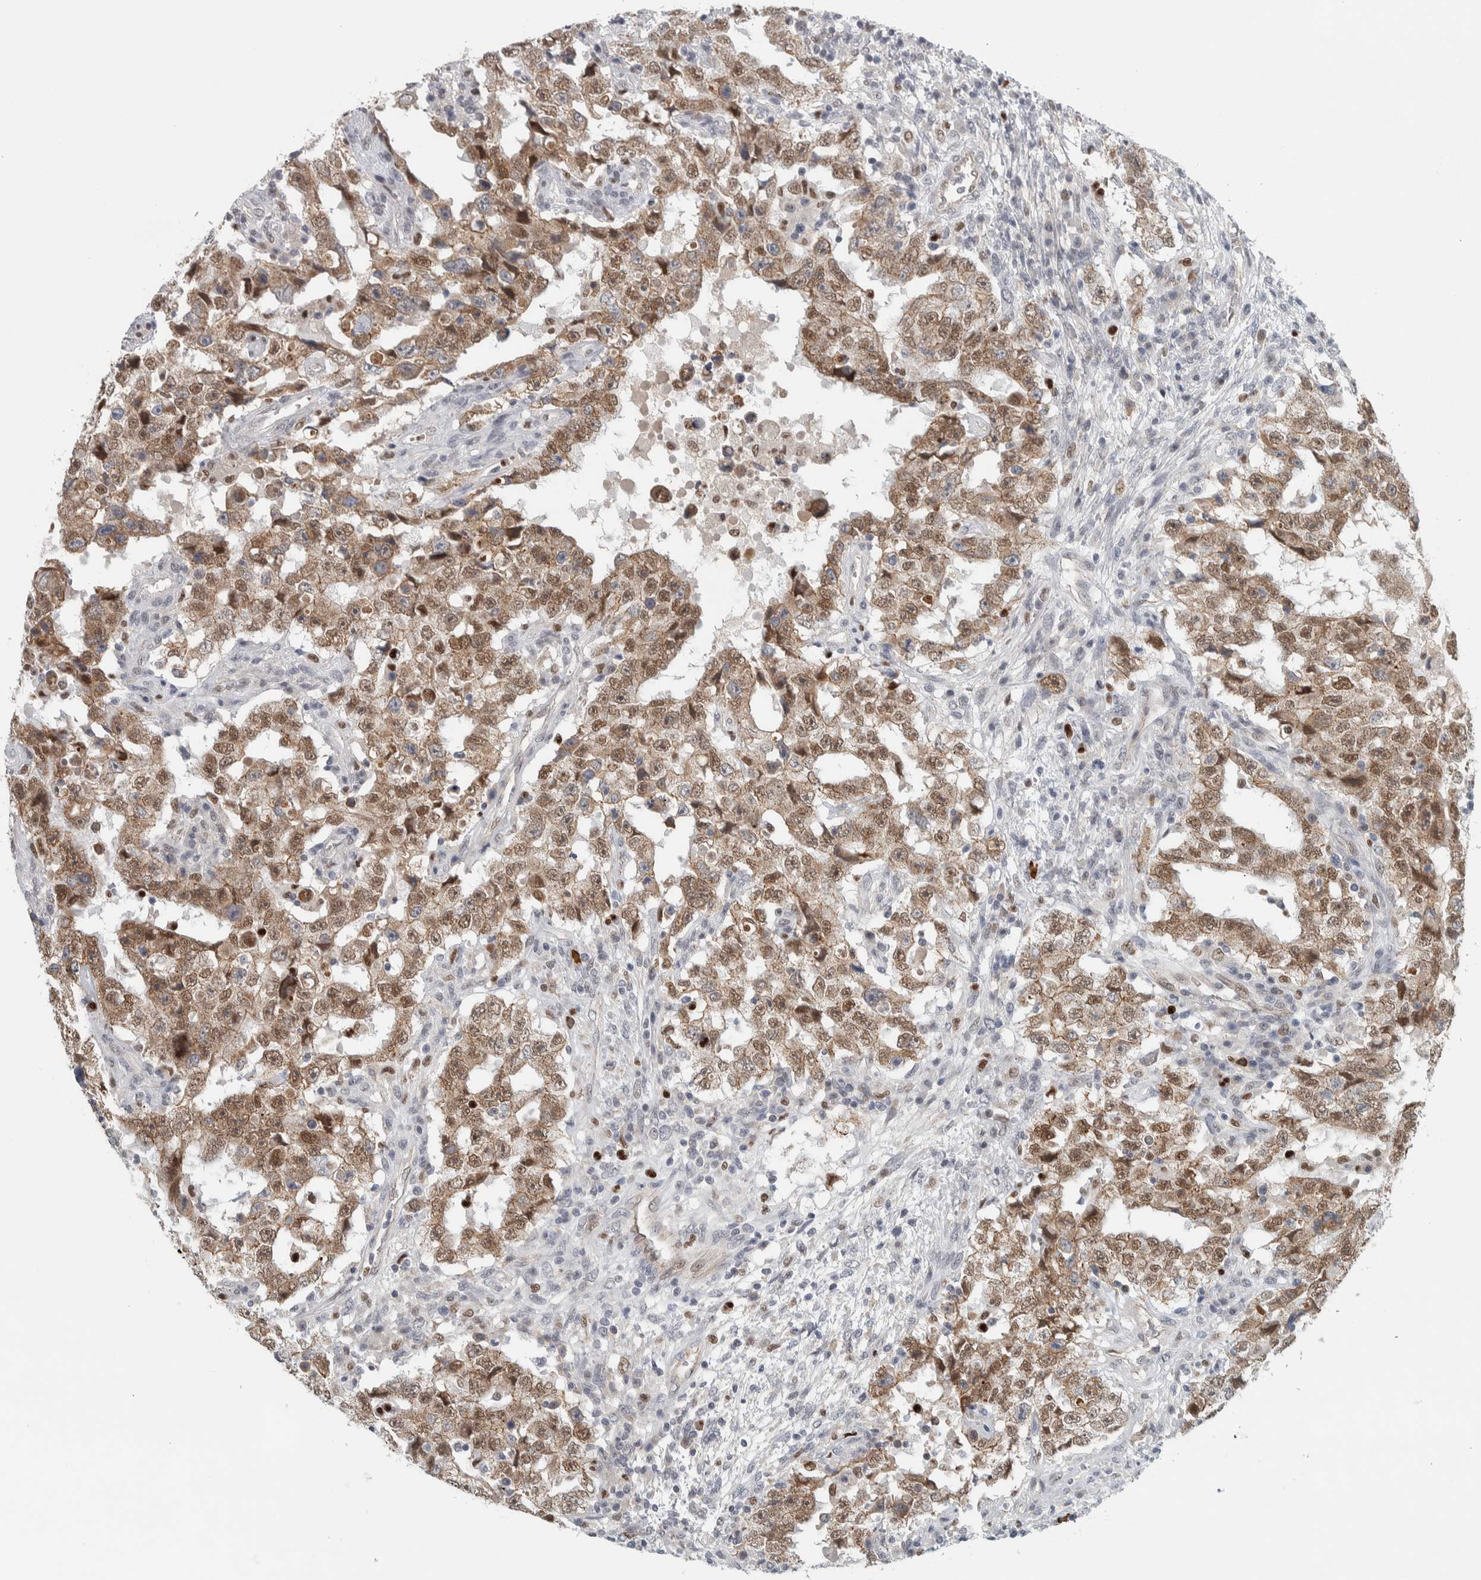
{"staining": {"intensity": "moderate", "quantity": ">75%", "location": "cytoplasmic/membranous,nuclear"}, "tissue": "testis cancer", "cell_type": "Tumor cells", "image_type": "cancer", "snomed": [{"axis": "morphology", "description": "Carcinoma, Embryonal, NOS"}, {"axis": "topography", "description": "Testis"}], "caption": "Protein expression analysis of embryonal carcinoma (testis) displays moderate cytoplasmic/membranous and nuclear positivity in approximately >75% of tumor cells. (DAB (3,3'-diaminobenzidine) = brown stain, brightfield microscopy at high magnification).", "gene": "ADPRM", "patient": {"sex": "male", "age": 26}}